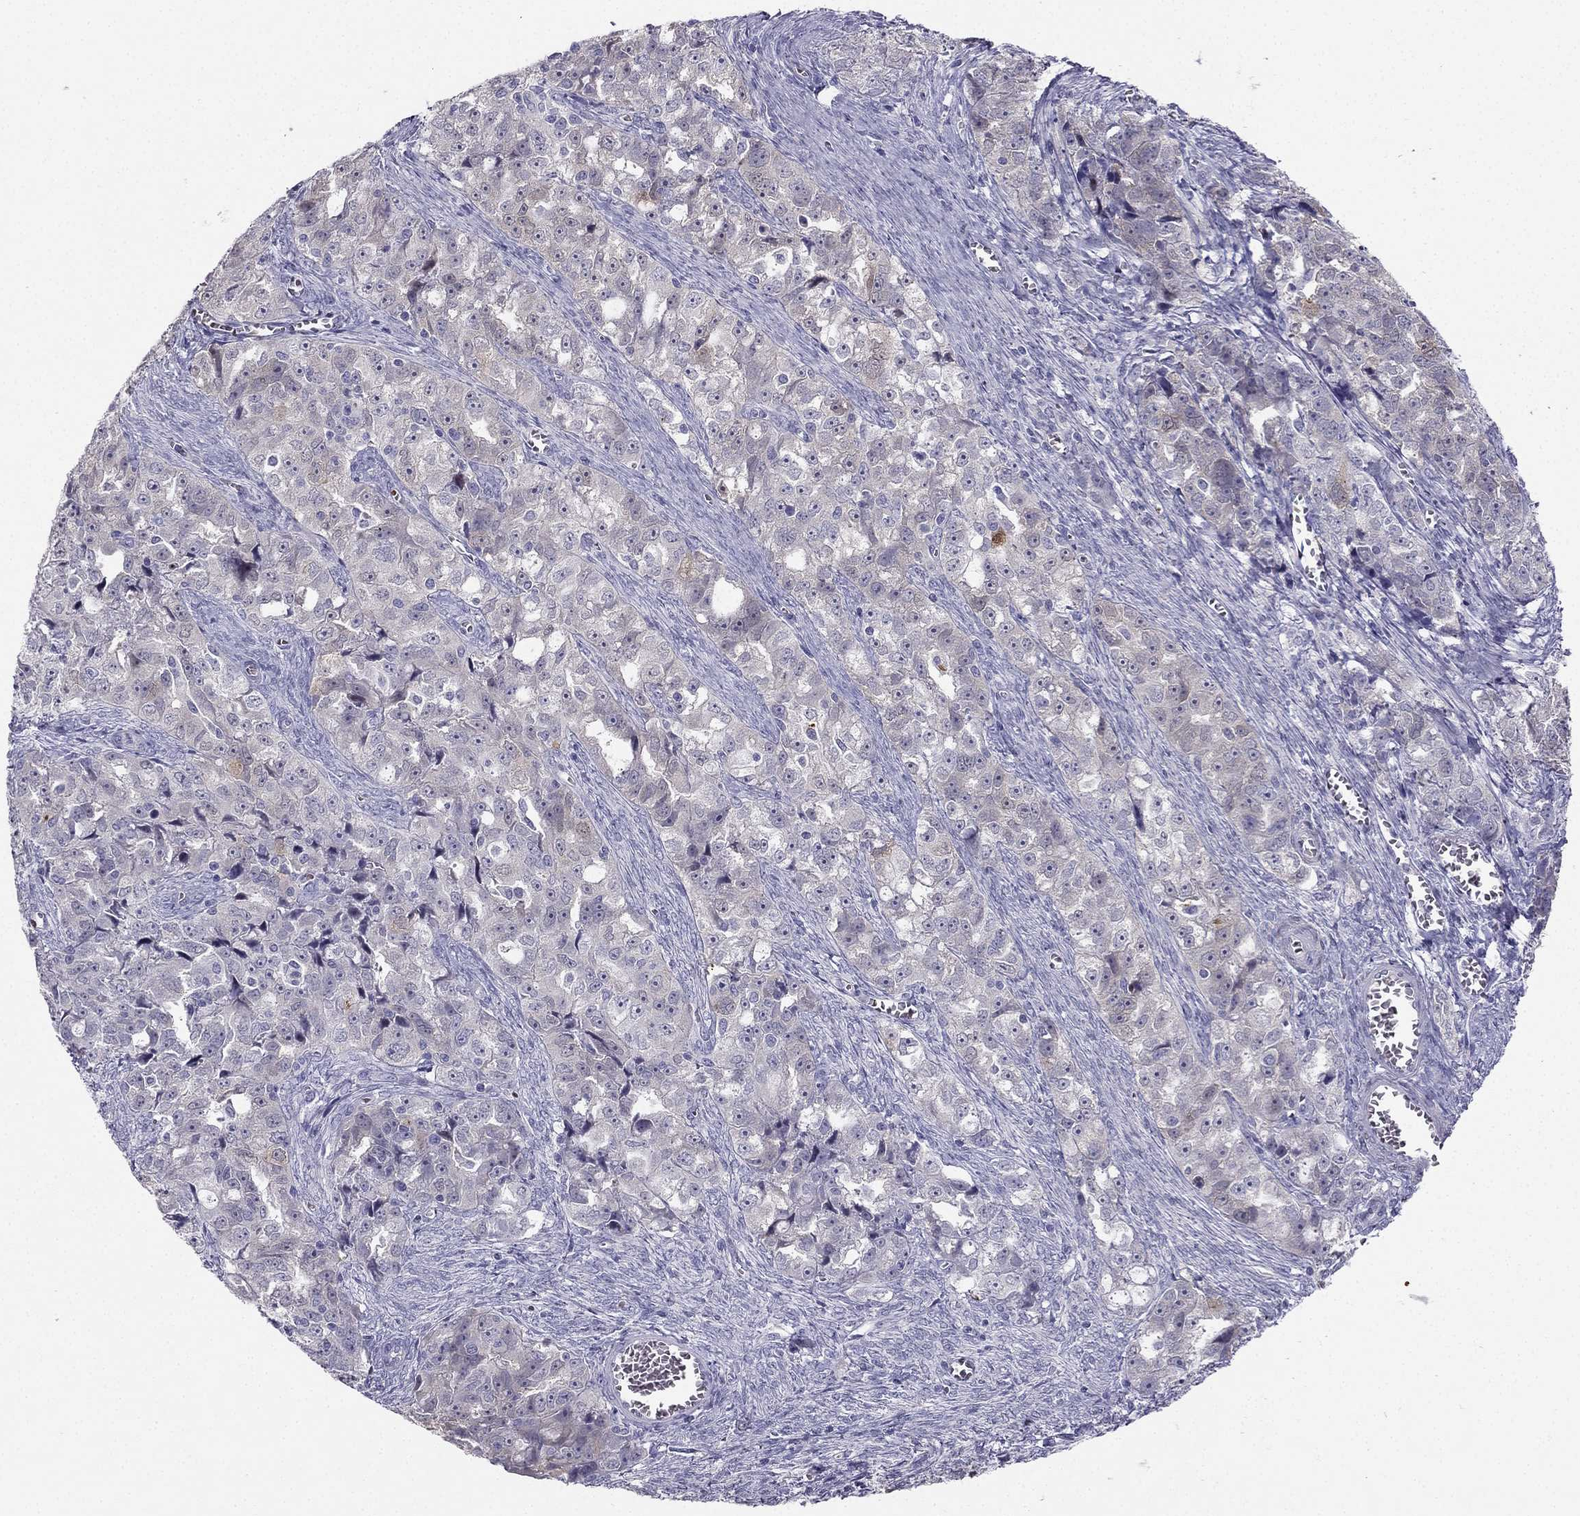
{"staining": {"intensity": "strong", "quantity": "<25%", "location": "cytoplasmic/membranous"}, "tissue": "ovarian cancer", "cell_type": "Tumor cells", "image_type": "cancer", "snomed": [{"axis": "morphology", "description": "Cystadenocarcinoma, serous, NOS"}, {"axis": "topography", "description": "Ovary"}], "caption": "IHC micrograph of ovarian cancer stained for a protein (brown), which exhibits medium levels of strong cytoplasmic/membranous staining in approximately <25% of tumor cells.", "gene": "RSPH14", "patient": {"sex": "female", "age": 51}}